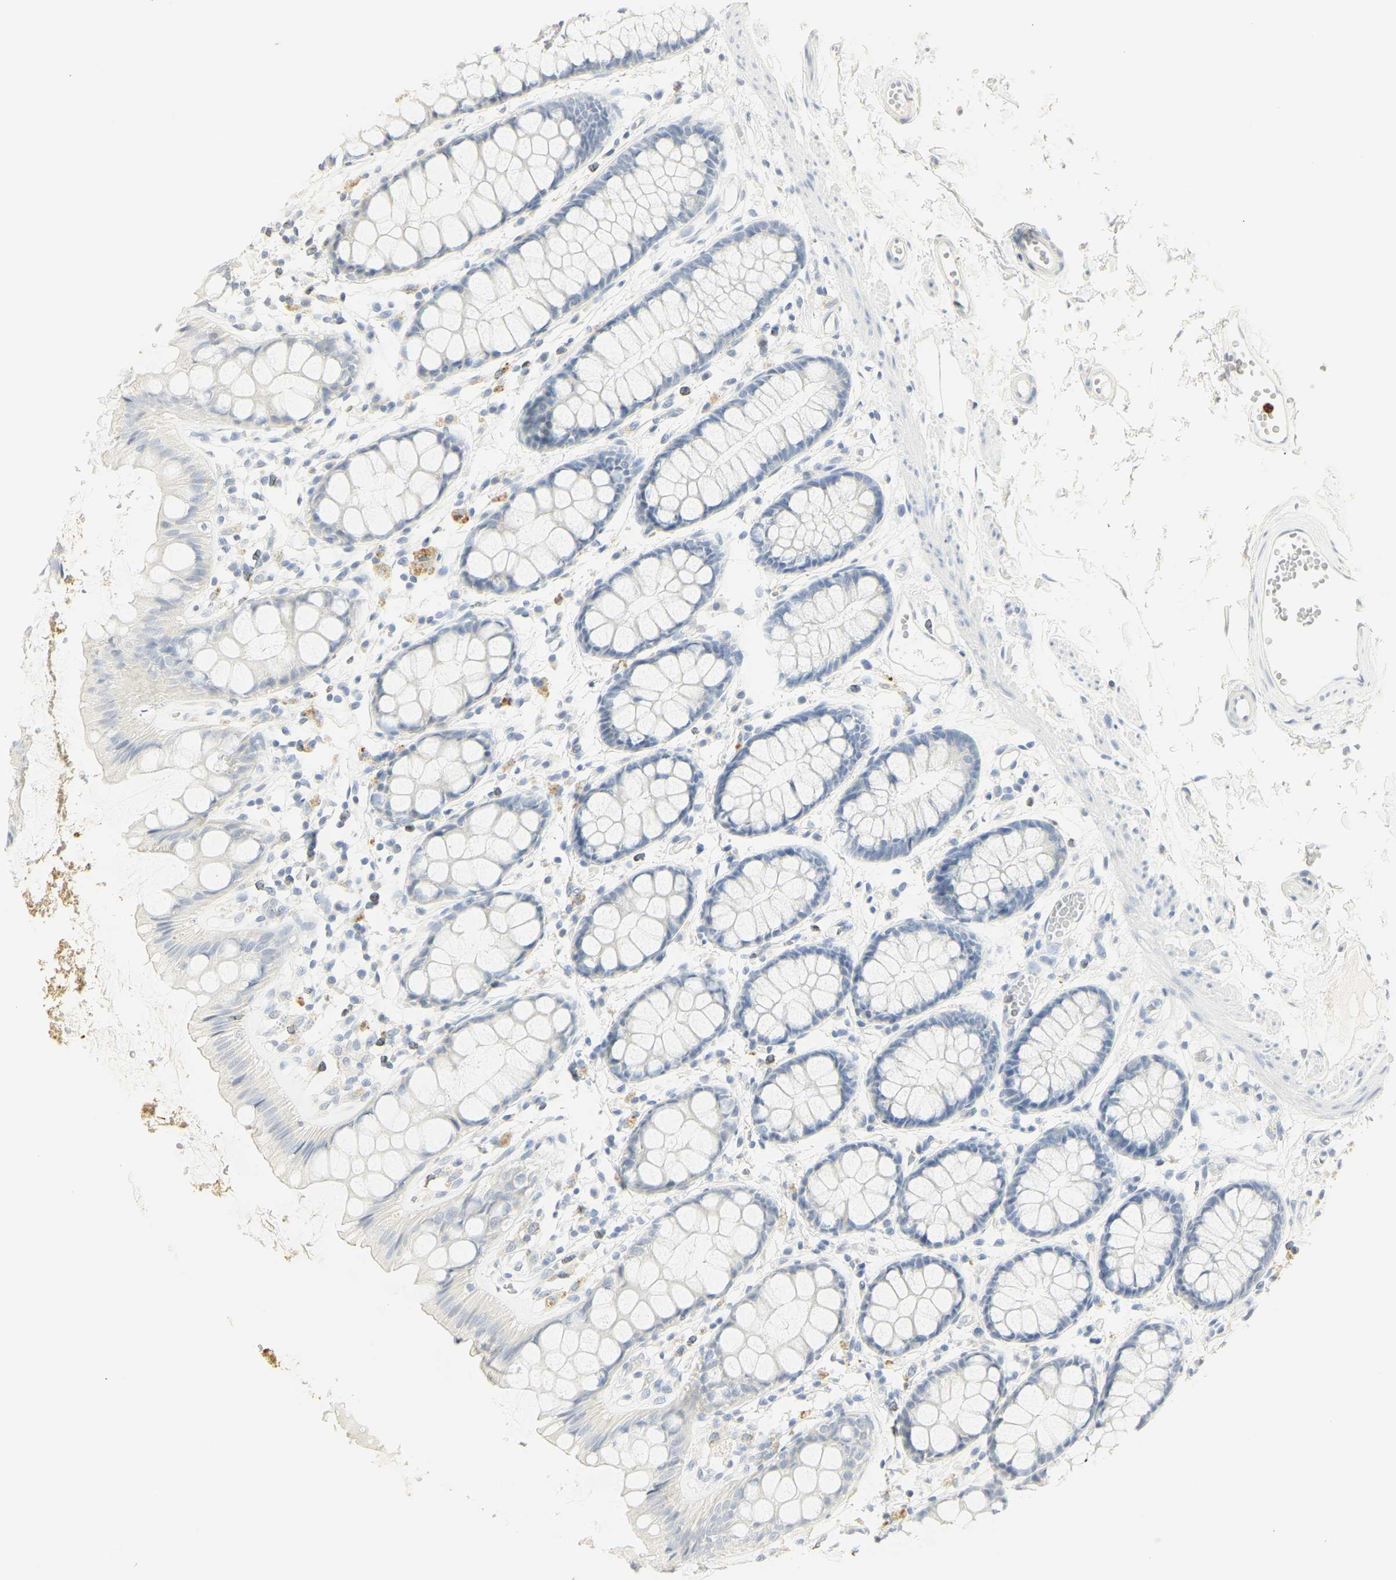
{"staining": {"intensity": "negative", "quantity": "none", "location": "none"}, "tissue": "rectum", "cell_type": "Glandular cells", "image_type": "normal", "snomed": [{"axis": "morphology", "description": "Normal tissue, NOS"}, {"axis": "topography", "description": "Rectum"}], "caption": "DAB immunohistochemical staining of benign human rectum displays no significant positivity in glandular cells.", "gene": "MPO", "patient": {"sex": "female", "age": 66}}